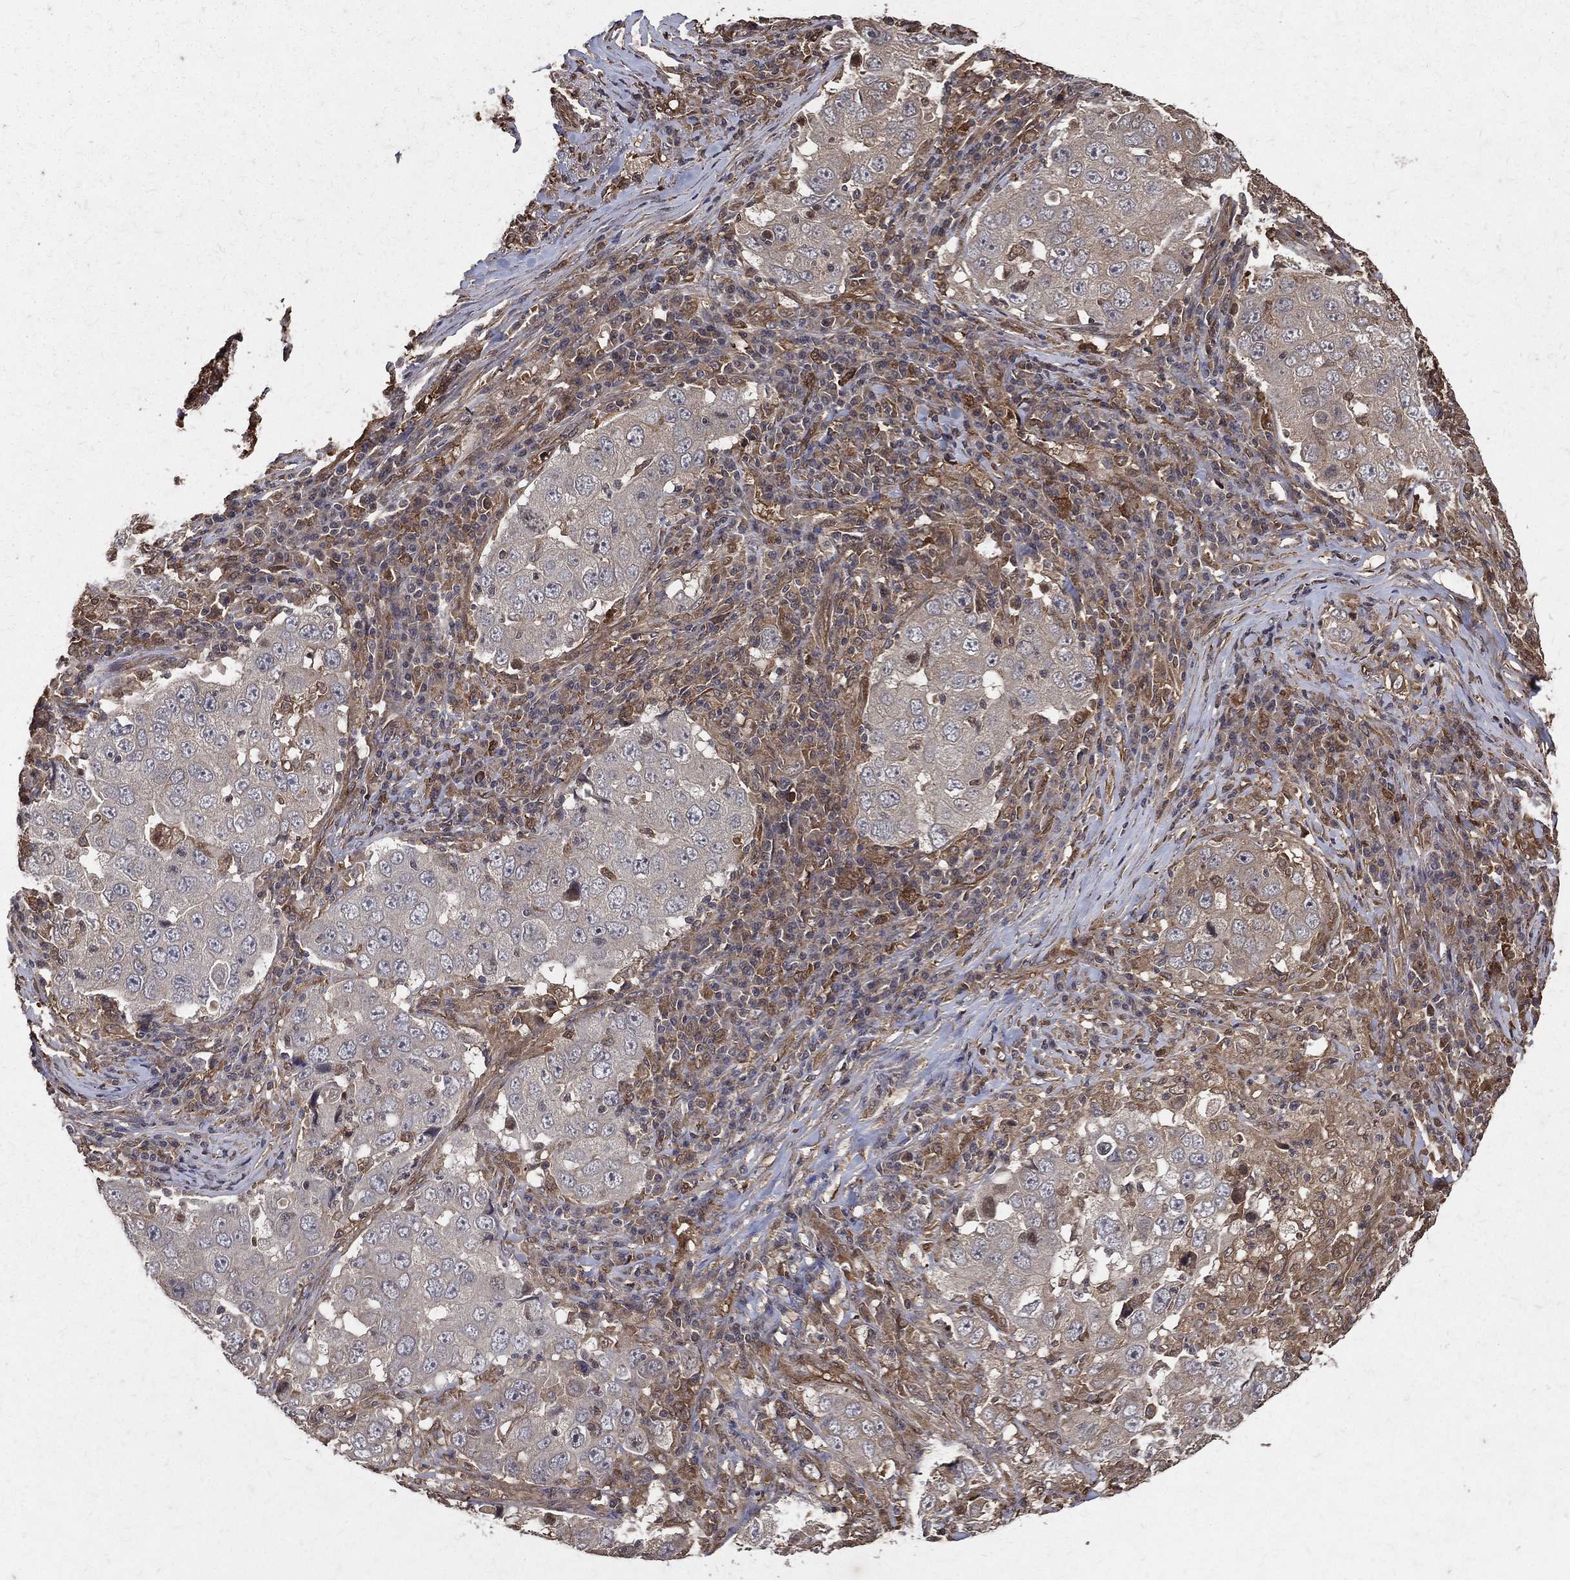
{"staining": {"intensity": "weak", "quantity": "<25%", "location": "cytoplasmic/membranous"}, "tissue": "lung cancer", "cell_type": "Tumor cells", "image_type": "cancer", "snomed": [{"axis": "morphology", "description": "Adenocarcinoma, NOS"}, {"axis": "topography", "description": "Lung"}], "caption": "Immunohistochemistry (IHC) histopathology image of neoplastic tissue: human lung cancer stained with DAB shows no significant protein staining in tumor cells.", "gene": "DPYSL2", "patient": {"sex": "male", "age": 73}}